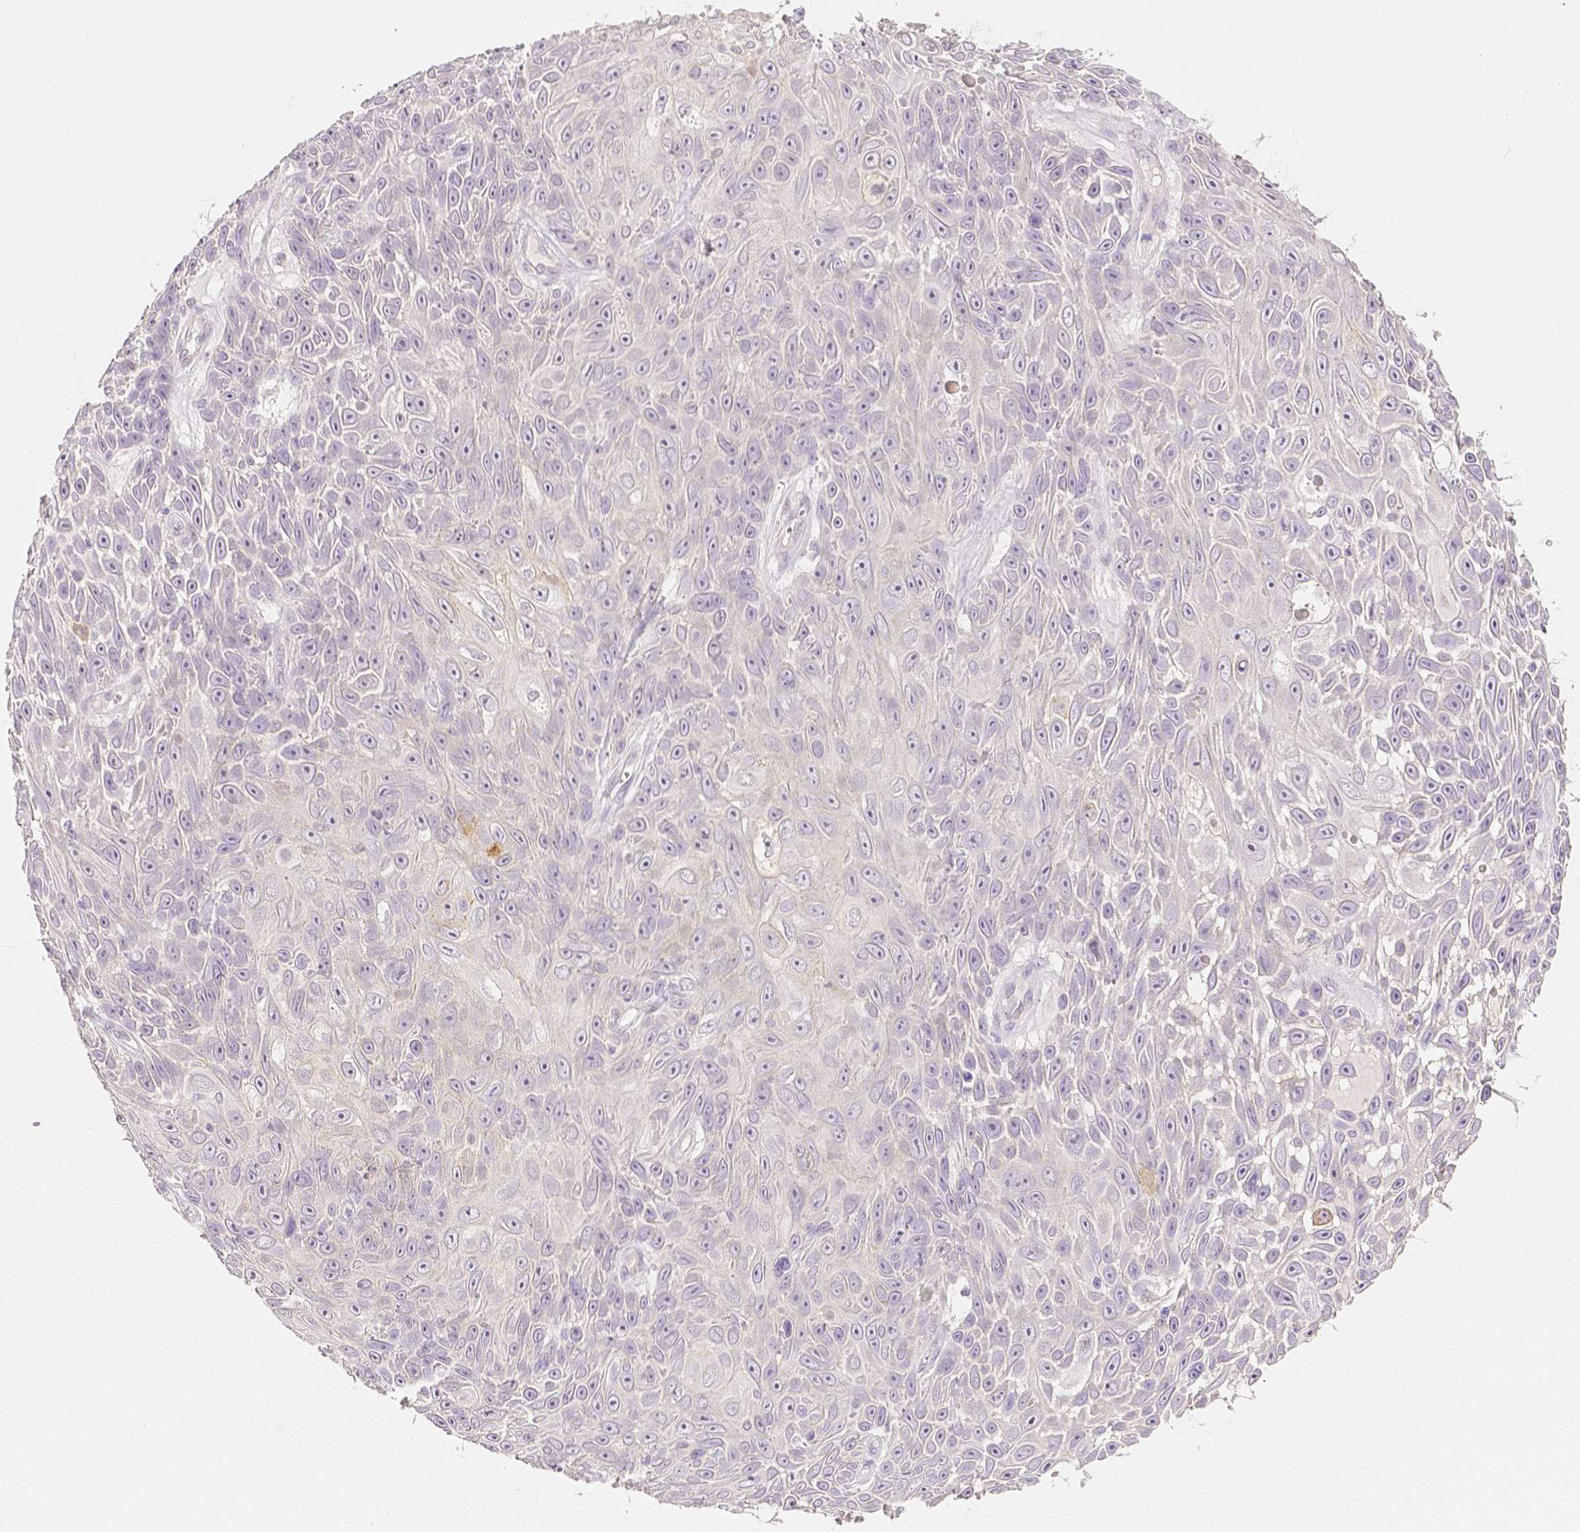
{"staining": {"intensity": "negative", "quantity": "none", "location": "none"}, "tissue": "skin cancer", "cell_type": "Tumor cells", "image_type": "cancer", "snomed": [{"axis": "morphology", "description": "Squamous cell carcinoma, NOS"}, {"axis": "topography", "description": "Skin"}], "caption": "Image shows no significant protein positivity in tumor cells of skin squamous cell carcinoma.", "gene": "OCLN", "patient": {"sex": "male", "age": 82}}